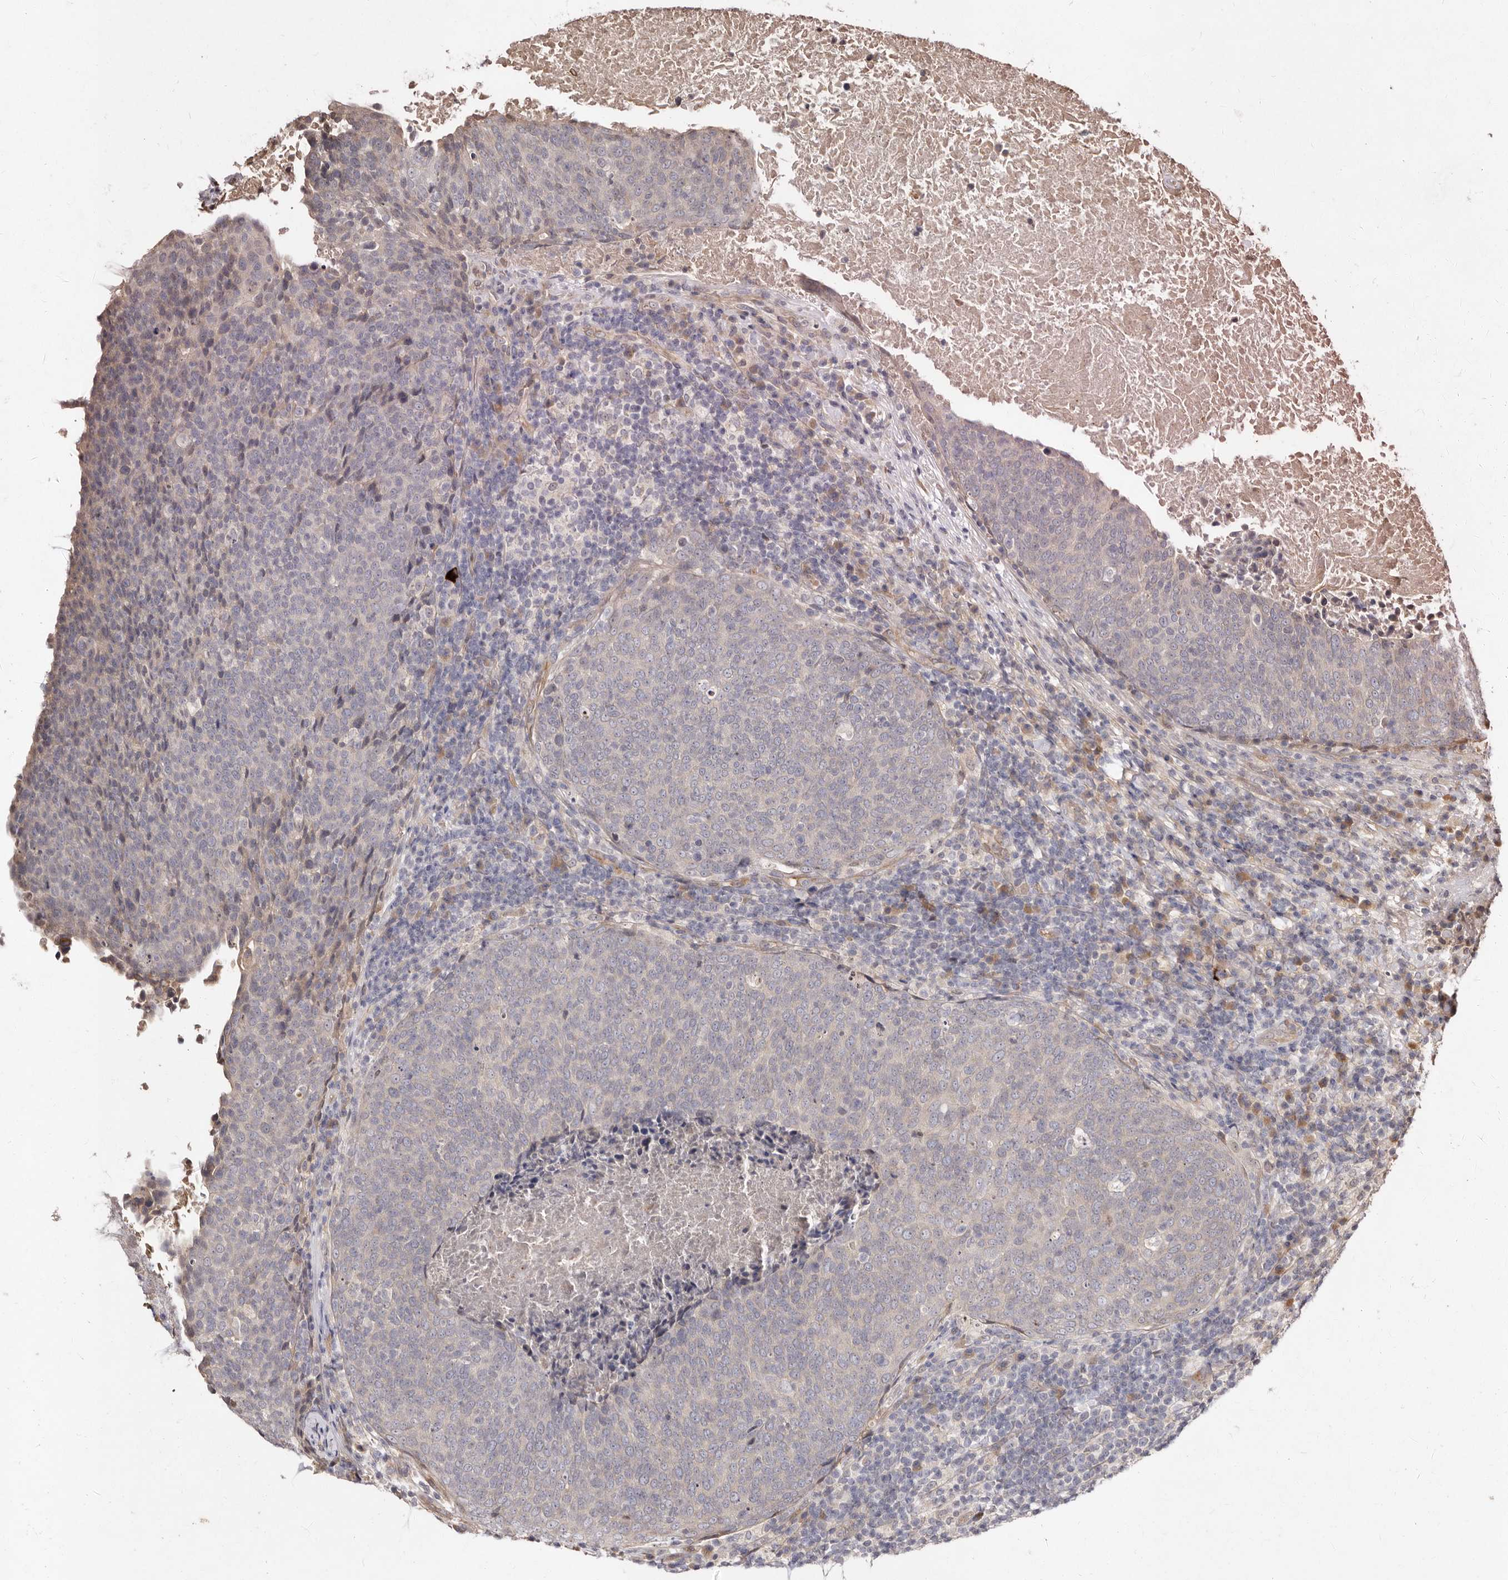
{"staining": {"intensity": "negative", "quantity": "none", "location": "none"}, "tissue": "head and neck cancer", "cell_type": "Tumor cells", "image_type": "cancer", "snomed": [{"axis": "morphology", "description": "Squamous cell carcinoma, NOS"}, {"axis": "morphology", "description": "Squamous cell carcinoma, metastatic, NOS"}, {"axis": "topography", "description": "Lymph node"}, {"axis": "topography", "description": "Head-Neck"}], "caption": "High magnification brightfield microscopy of head and neck cancer stained with DAB (brown) and counterstained with hematoxylin (blue): tumor cells show no significant expression.", "gene": "LCORL", "patient": {"sex": "male", "age": 62}}